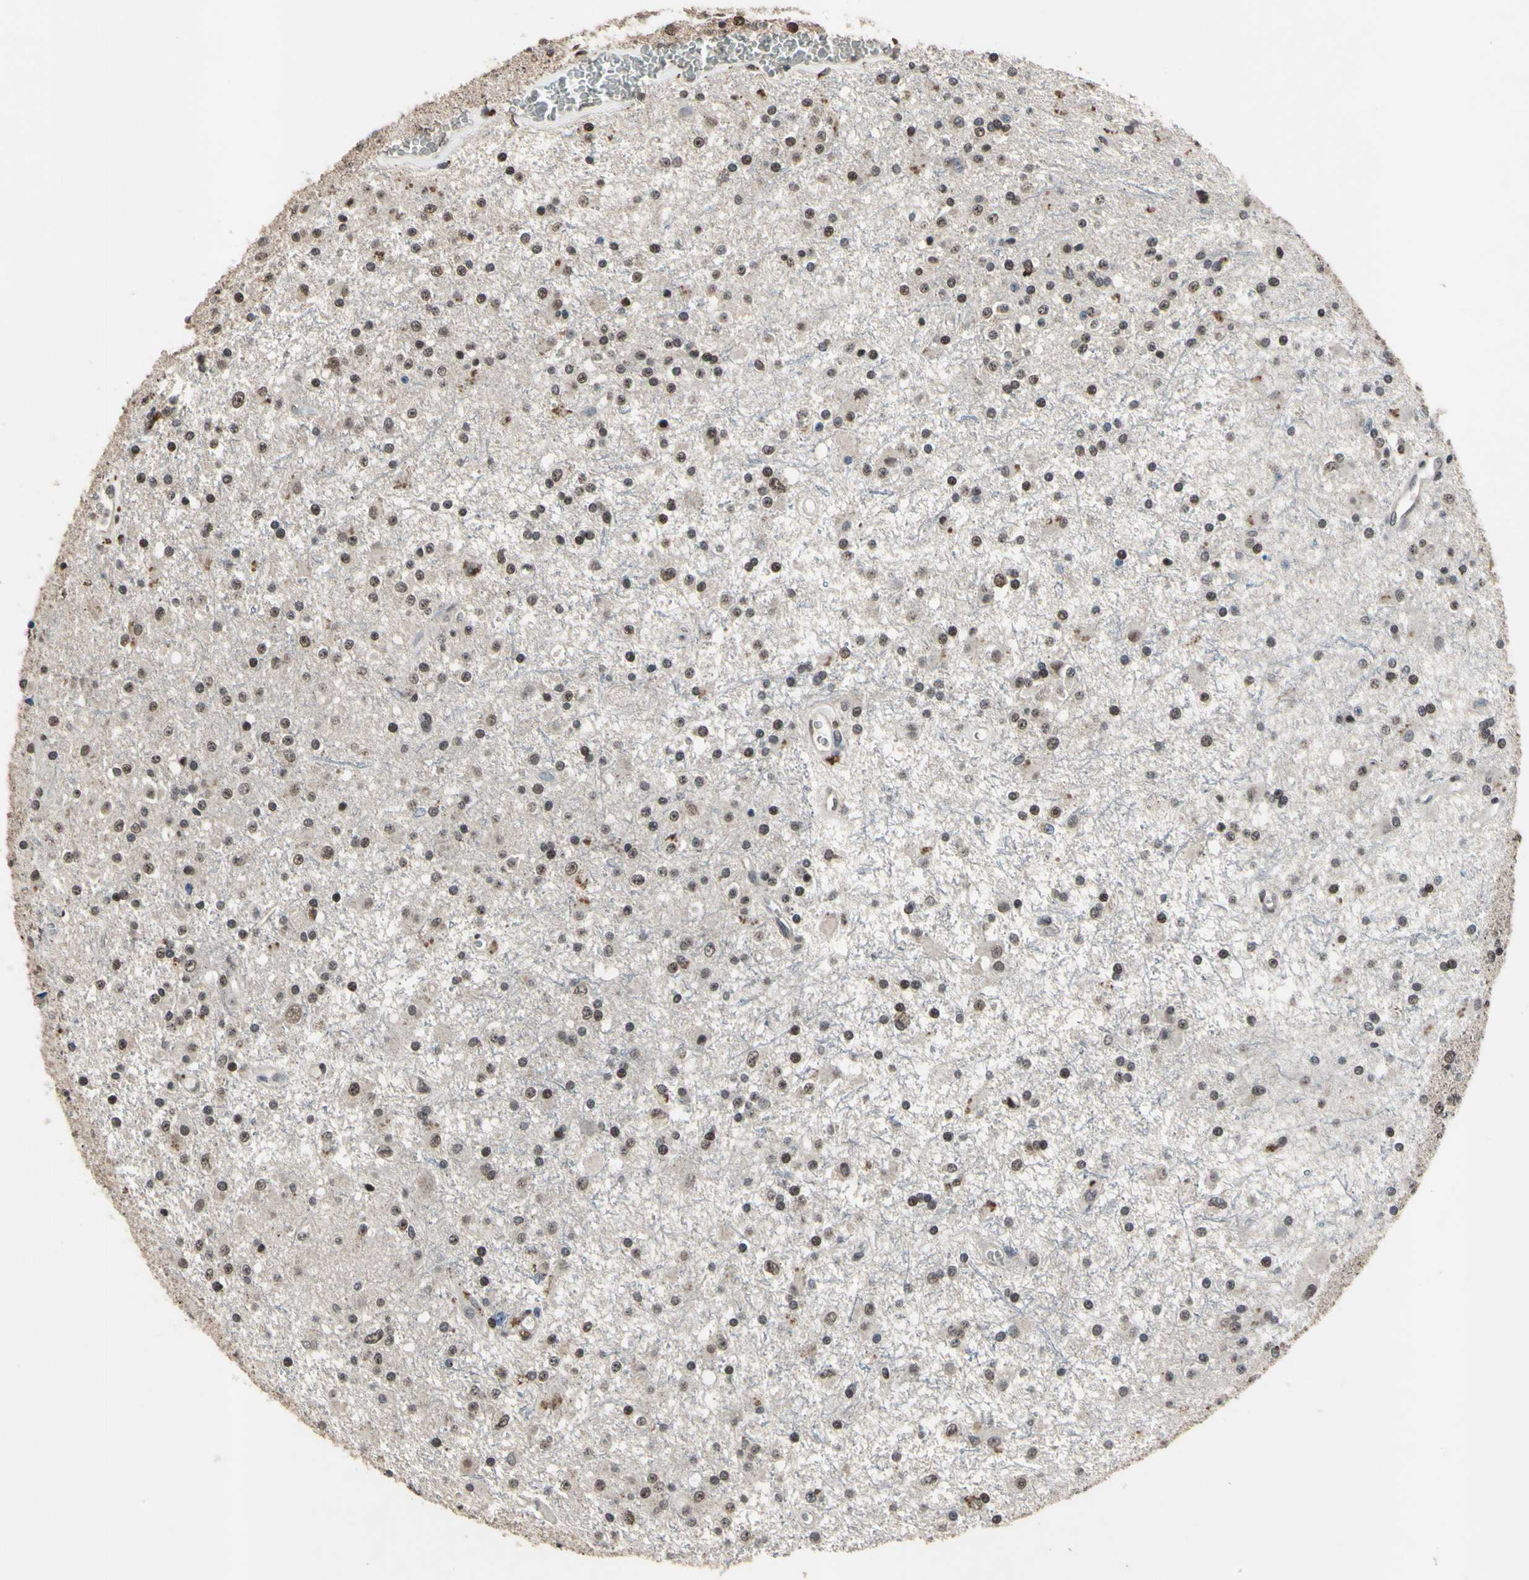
{"staining": {"intensity": "moderate", "quantity": ">75%", "location": "nuclear"}, "tissue": "glioma", "cell_type": "Tumor cells", "image_type": "cancer", "snomed": [{"axis": "morphology", "description": "Glioma, malignant, Low grade"}, {"axis": "topography", "description": "Brain"}], "caption": "Immunohistochemistry (IHC) of human low-grade glioma (malignant) exhibits medium levels of moderate nuclear staining in about >75% of tumor cells.", "gene": "ZNF174", "patient": {"sex": "male", "age": 58}}